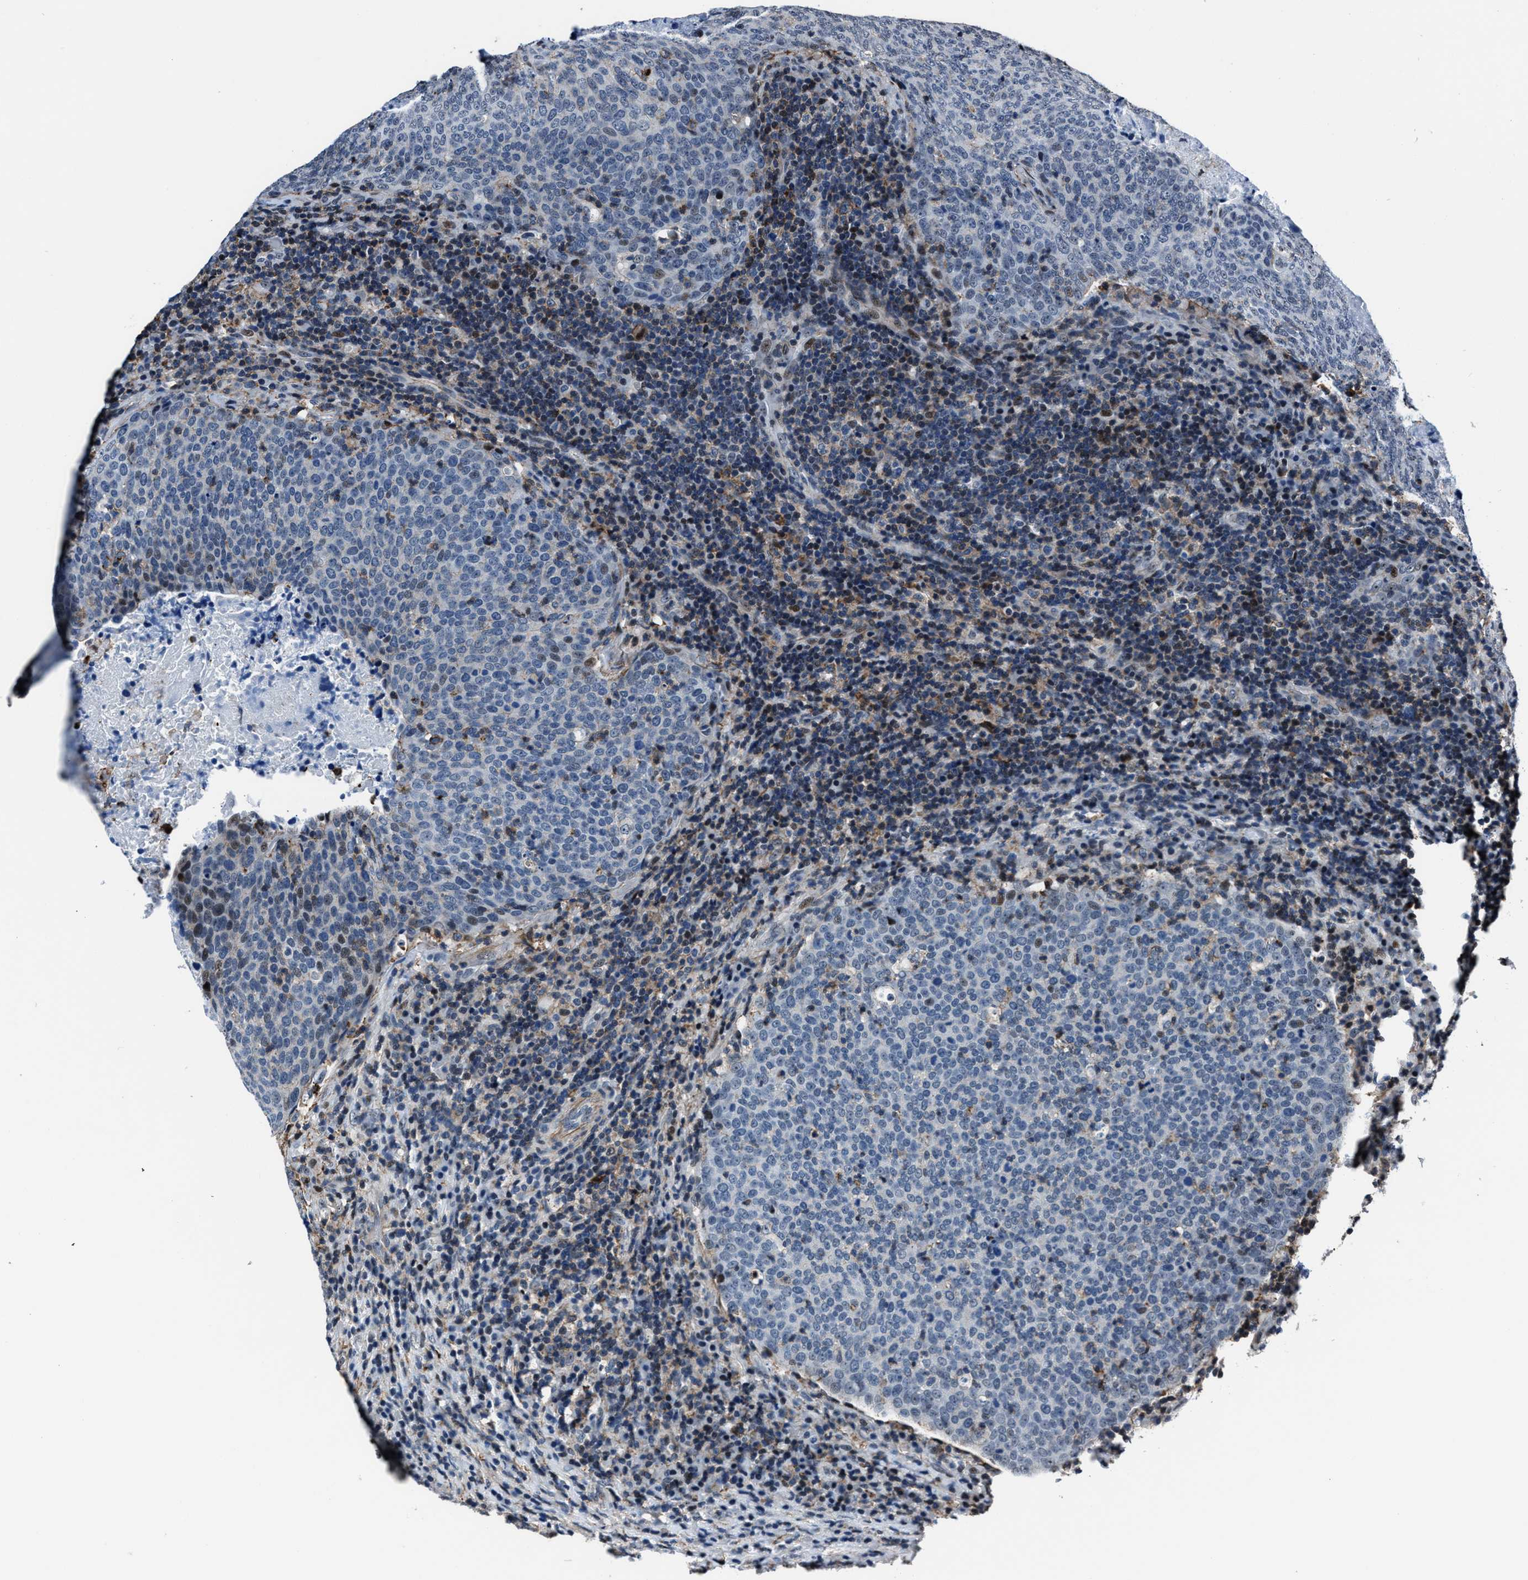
{"staining": {"intensity": "weak", "quantity": "<25%", "location": "nuclear"}, "tissue": "head and neck cancer", "cell_type": "Tumor cells", "image_type": "cancer", "snomed": [{"axis": "morphology", "description": "Squamous cell carcinoma, NOS"}, {"axis": "morphology", "description": "Squamous cell carcinoma, metastatic, NOS"}, {"axis": "topography", "description": "Lymph node"}, {"axis": "topography", "description": "Head-Neck"}], "caption": "This is an immunohistochemistry (IHC) histopathology image of human head and neck cancer (metastatic squamous cell carcinoma). There is no staining in tumor cells.", "gene": "PPIE", "patient": {"sex": "male", "age": 62}}